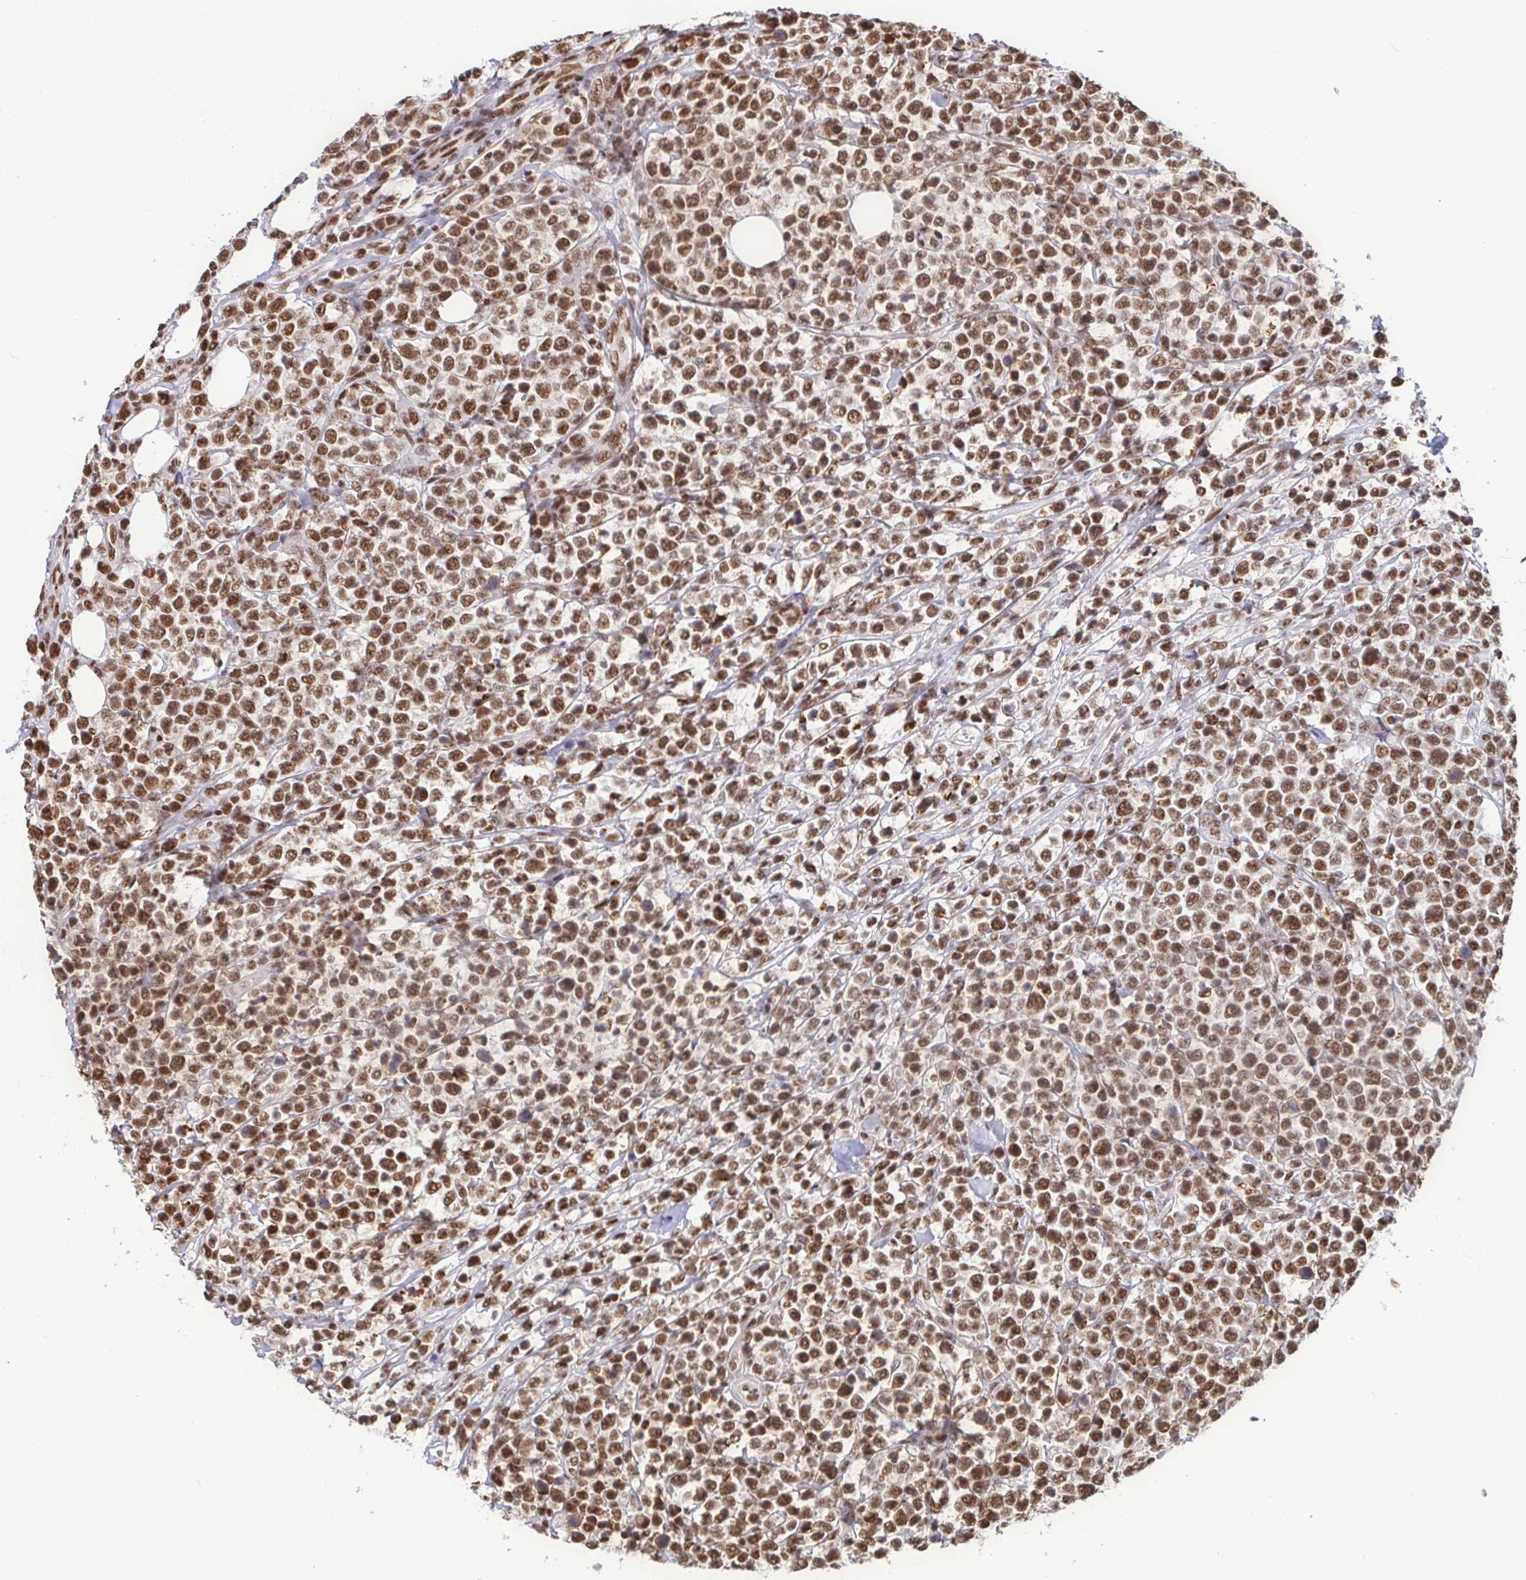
{"staining": {"intensity": "moderate", "quantity": ">75%", "location": "nuclear"}, "tissue": "lymphoma", "cell_type": "Tumor cells", "image_type": "cancer", "snomed": [{"axis": "morphology", "description": "Malignant lymphoma, non-Hodgkin's type, High grade"}, {"axis": "topography", "description": "Soft tissue"}], "caption": "Human high-grade malignant lymphoma, non-Hodgkin's type stained for a protein (brown) demonstrates moderate nuclear positive positivity in approximately >75% of tumor cells.", "gene": "SP3", "patient": {"sex": "female", "age": 56}}